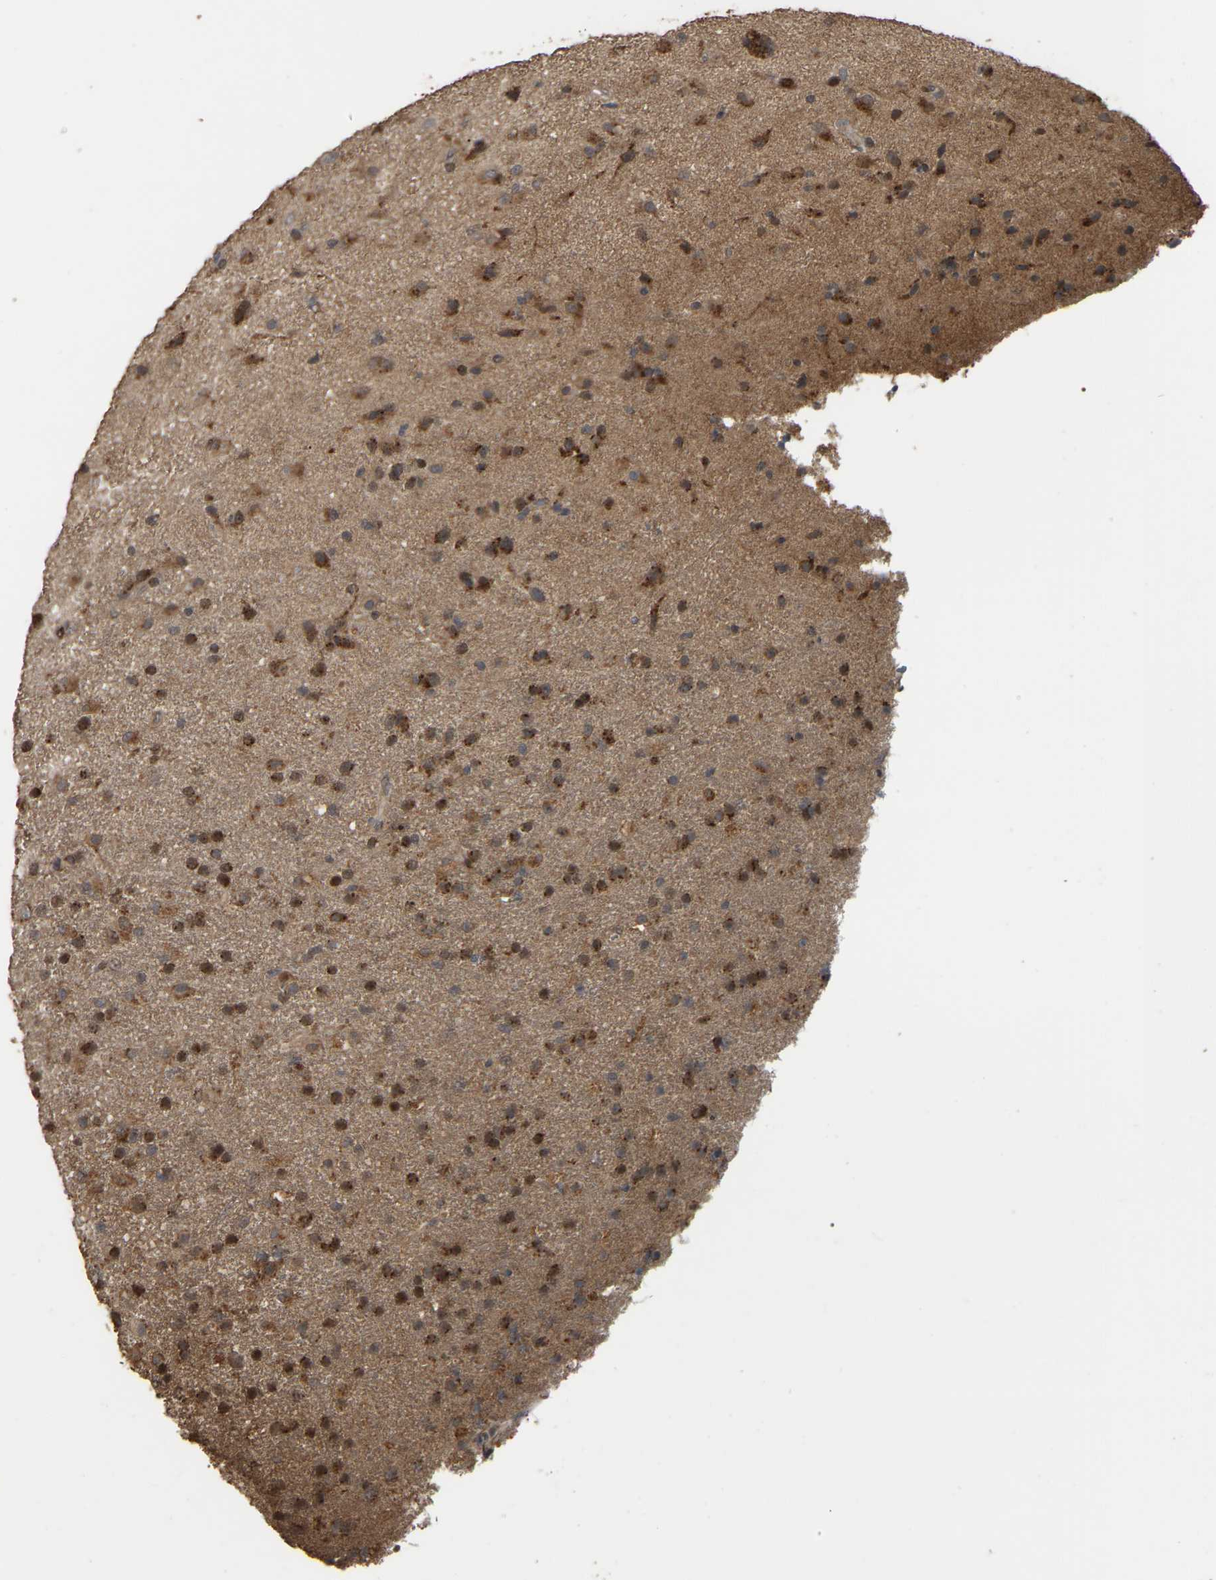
{"staining": {"intensity": "strong", "quantity": ">75%", "location": "cytoplasmic/membranous"}, "tissue": "glioma", "cell_type": "Tumor cells", "image_type": "cancer", "snomed": [{"axis": "morphology", "description": "Glioma, malignant, Low grade"}, {"axis": "topography", "description": "Brain"}], "caption": "Immunohistochemistry histopathology image of malignant low-grade glioma stained for a protein (brown), which shows high levels of strong cytoplasmic/membranous positivity in approximately >75% of tumor cells.", "gene": "FAM219A", "patient": {"sex": "male", "age": 65}}